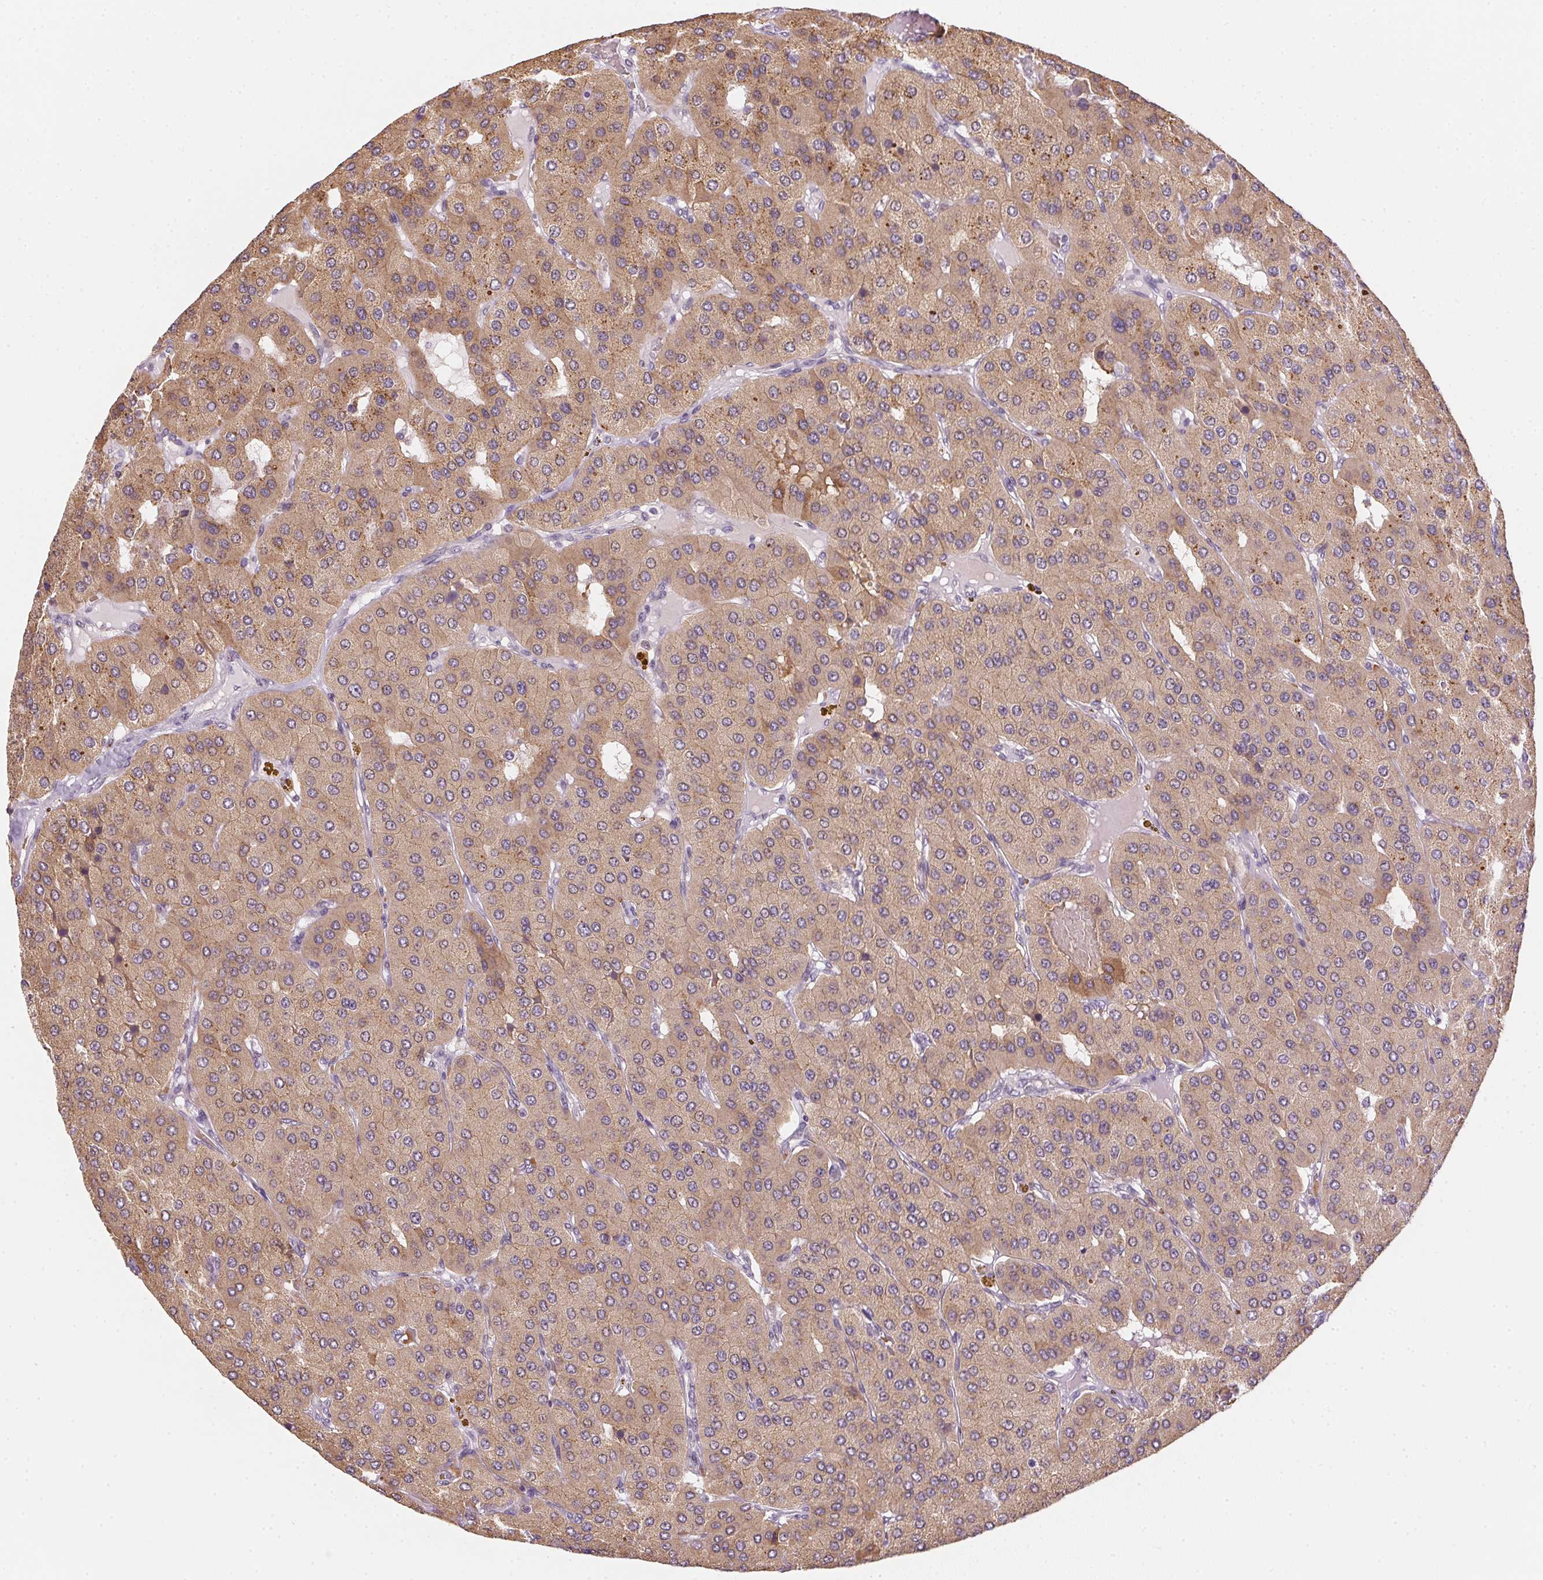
{"staining": {"intensity": "weak", "quantity": ">75%", "location": "cytoplasmic/membranous"}, "tissue": "parathyroid gland", "cell_type": "Glandular cells", "image_type": "normal", "snomed": [{"axis": "morphology", "description": "Normal tissue, NOS"}, {"axis": "morphology", "description": "Adenoma, NOS"}, {"axis": "topography", "description": "Parathyroid gland"}], "caption": "Protein expression analysis of benign human parathyroid gland reveals weak cytoplasmic/membranous positivity in about >75% of glandular cells.", "gene": "METTL13", "patient": {"sex": "female", "age": 86}}